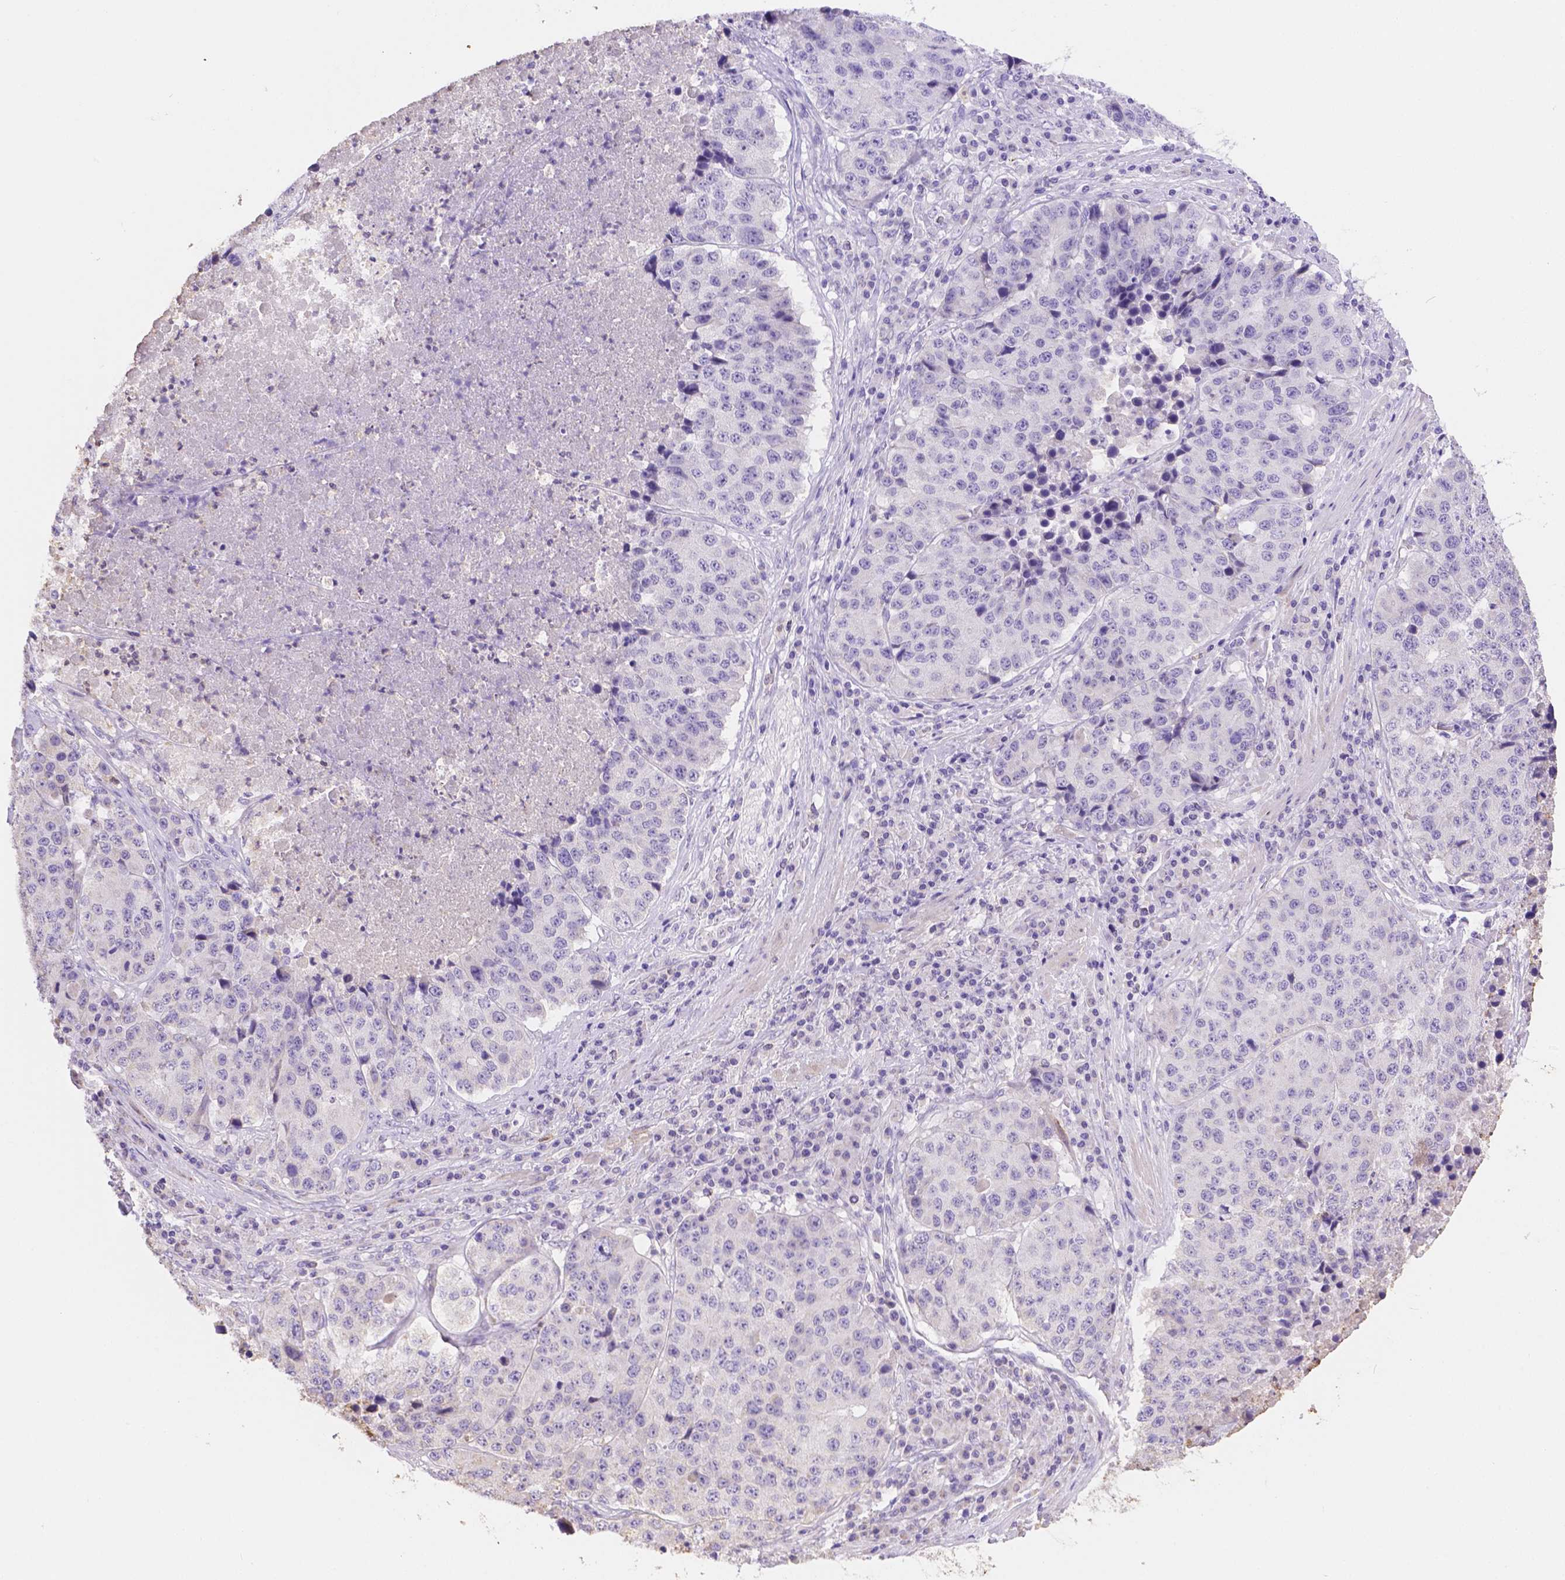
{"staining": {"intensity": "negative", "quantity": "none", "location": "none"}, "tissue": "stomach cancer", "cell_type": "Tumor cells", "image_type": "cancer", "snomed": [{"axis": "morphology", "description": "Adenocarcinoma, NOS"}, {"axis": "topography", "description": "Stomach"}], "caption": "Image shows no significant protein staining in tumor cells of adenocarcinoma (stomach).", "gene": "NXPE2", "patient": {"sex": "male", "age": 71}}